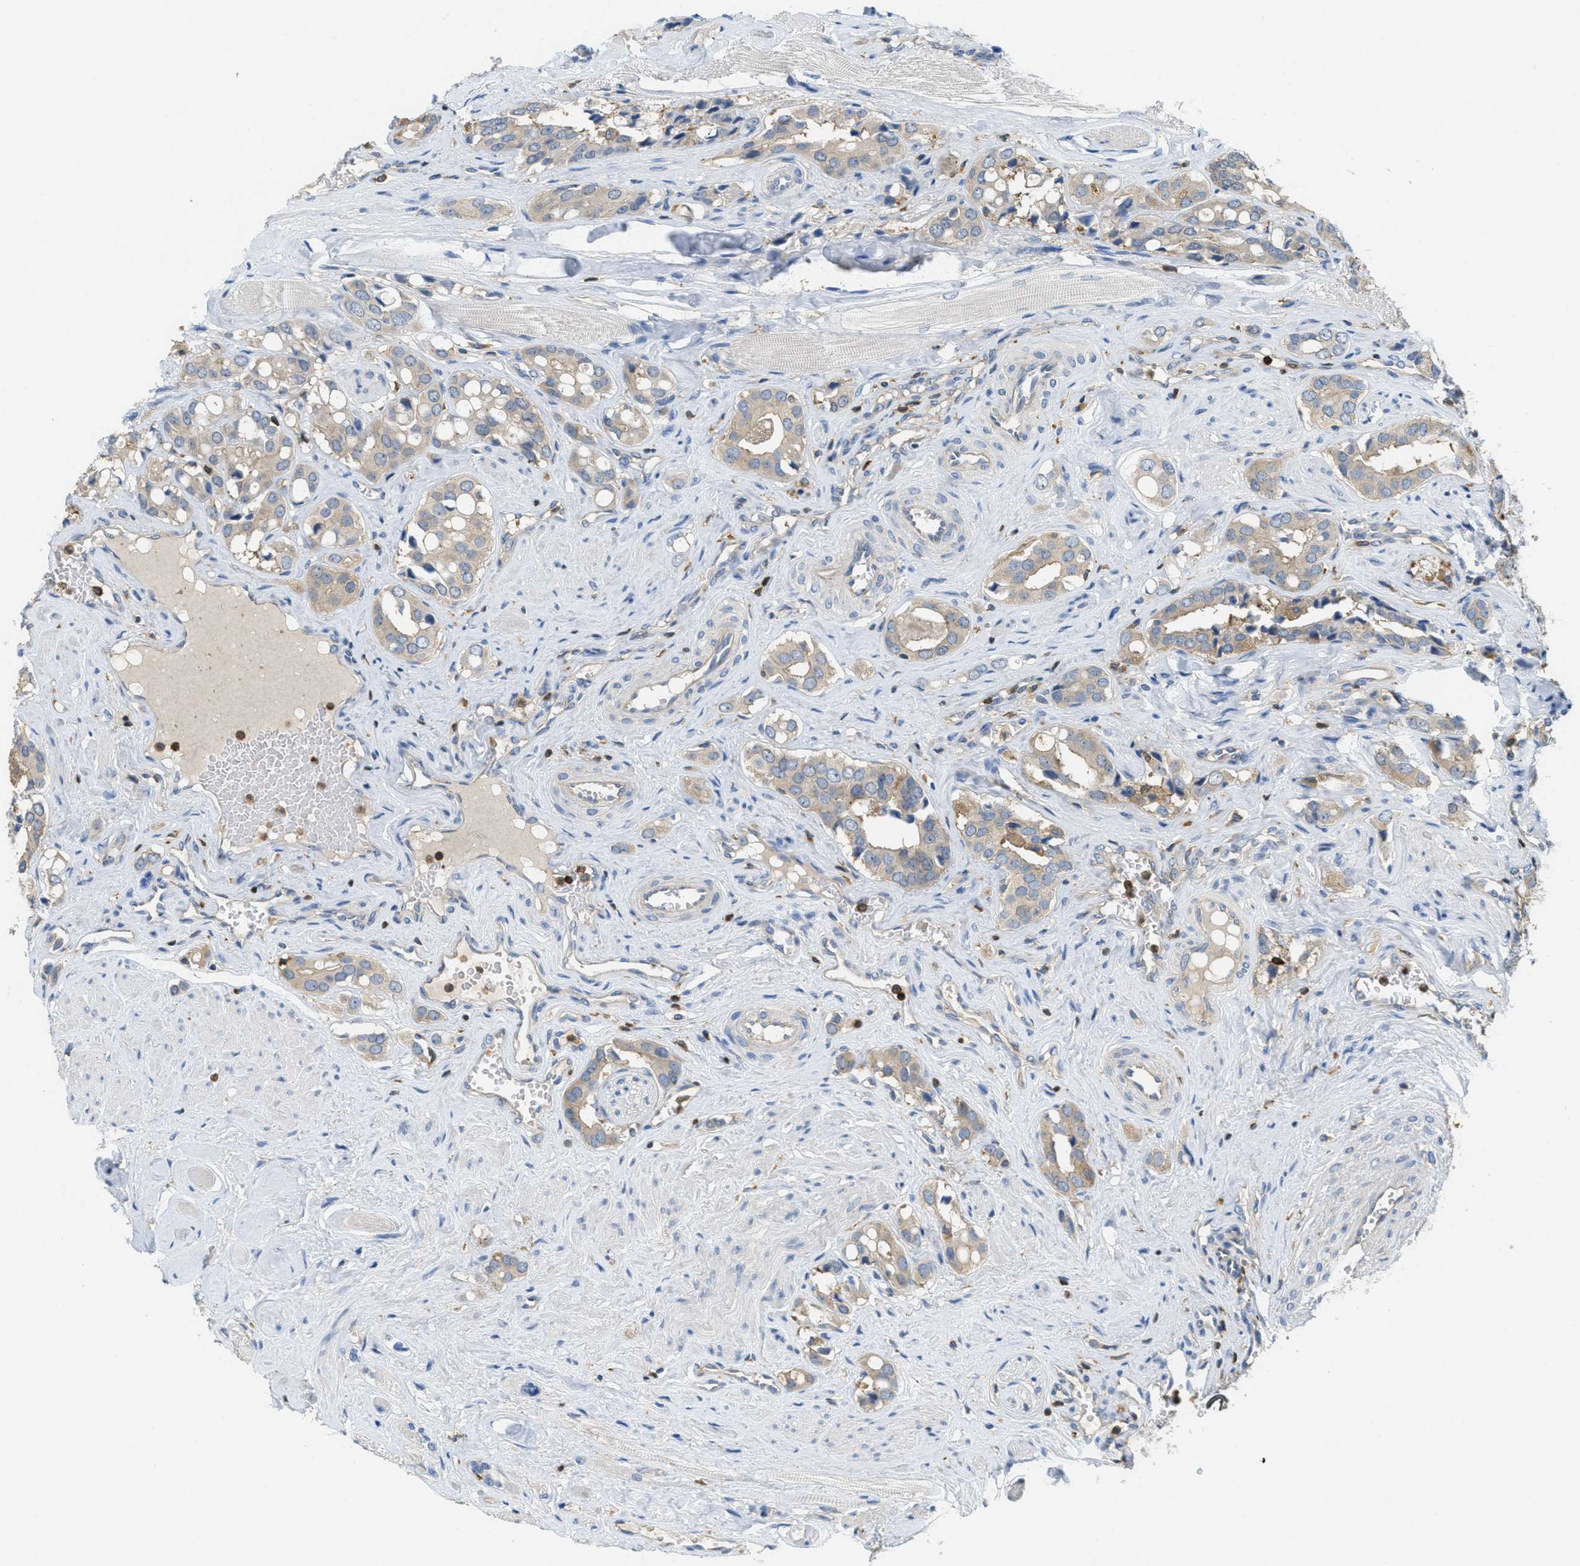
{"staining": {"intensity": "weak", "quantity": ">75%", "location": "cytoplasmic/membranous"}, "tissue": "prostate cancer", "cell_type": "Tumor cells", "image_type": "cancer", "snomed": [{"axis": "morphology", "description": "Adenocarcinoma, High grade"}, {"axis": "topography", "description": "Prostate"}], "caption": "Protein expression analysis of human prostate cancer reveals weak cytoplasmic/membranous expression in about >75% of tumor cells. (DAB IHC with brightfield microscopy, high magnification).", "gene": "GRIK2", "patient": {"sex": "male", "age": 52}}